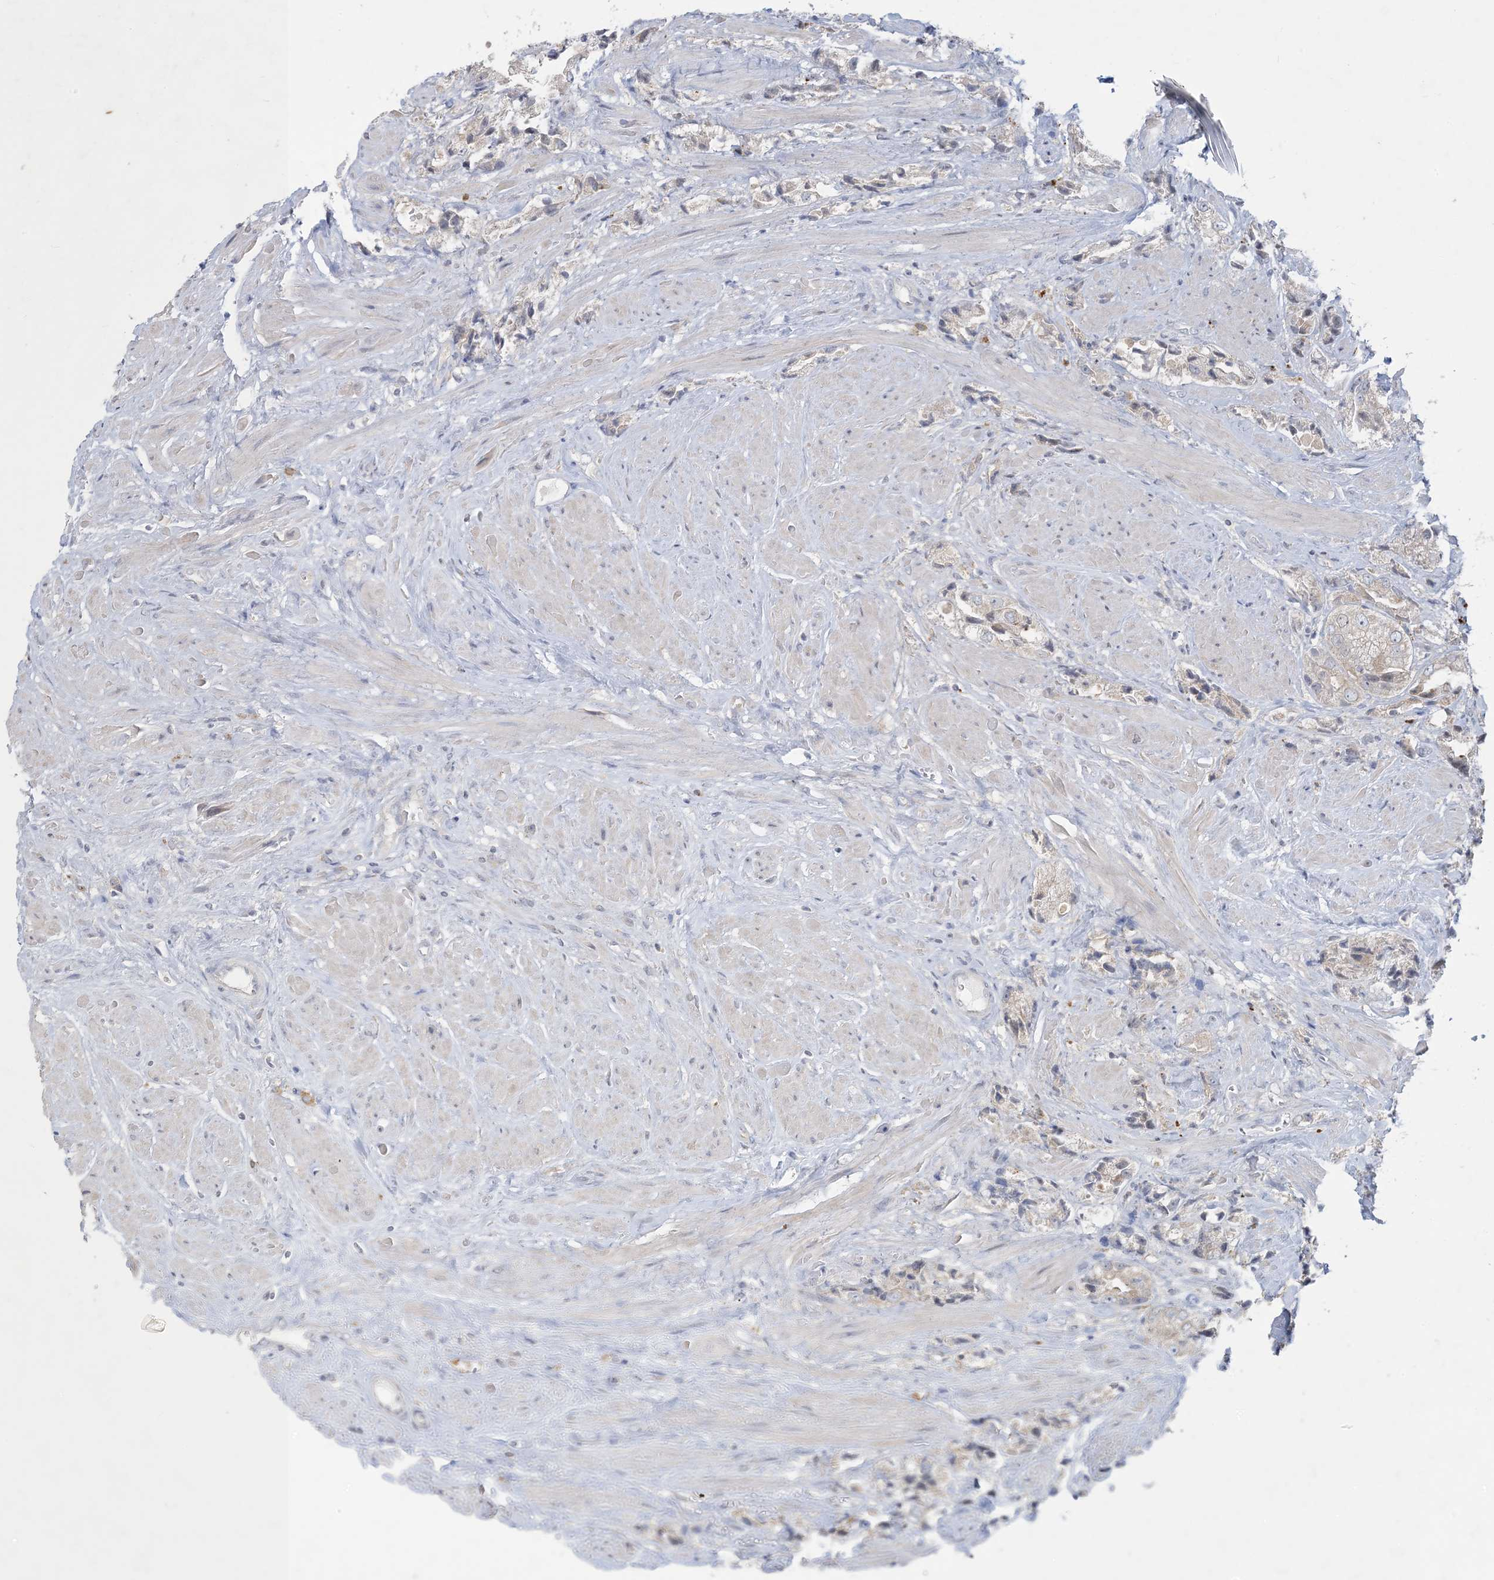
{"staining": {"intensity": "negative", "quantity": "none", "location": "none"}, "tissue": "prostate cancer", "cell_type": "Tumor cells", "image_type": "cancer", "snomed": [{"axis": "morphology", "description": "Adenocarcinoma, High grade"}, {"axis": "topography", "description": "Prostate"}], "caption": "IHC photomicrograph of high-grade adenocarcinoma (prostate) stained for a protein (brown), which shows no expression in tumor cells.", "gene": "KIF3A", "patient": {"sex": "male", "age": 61}}